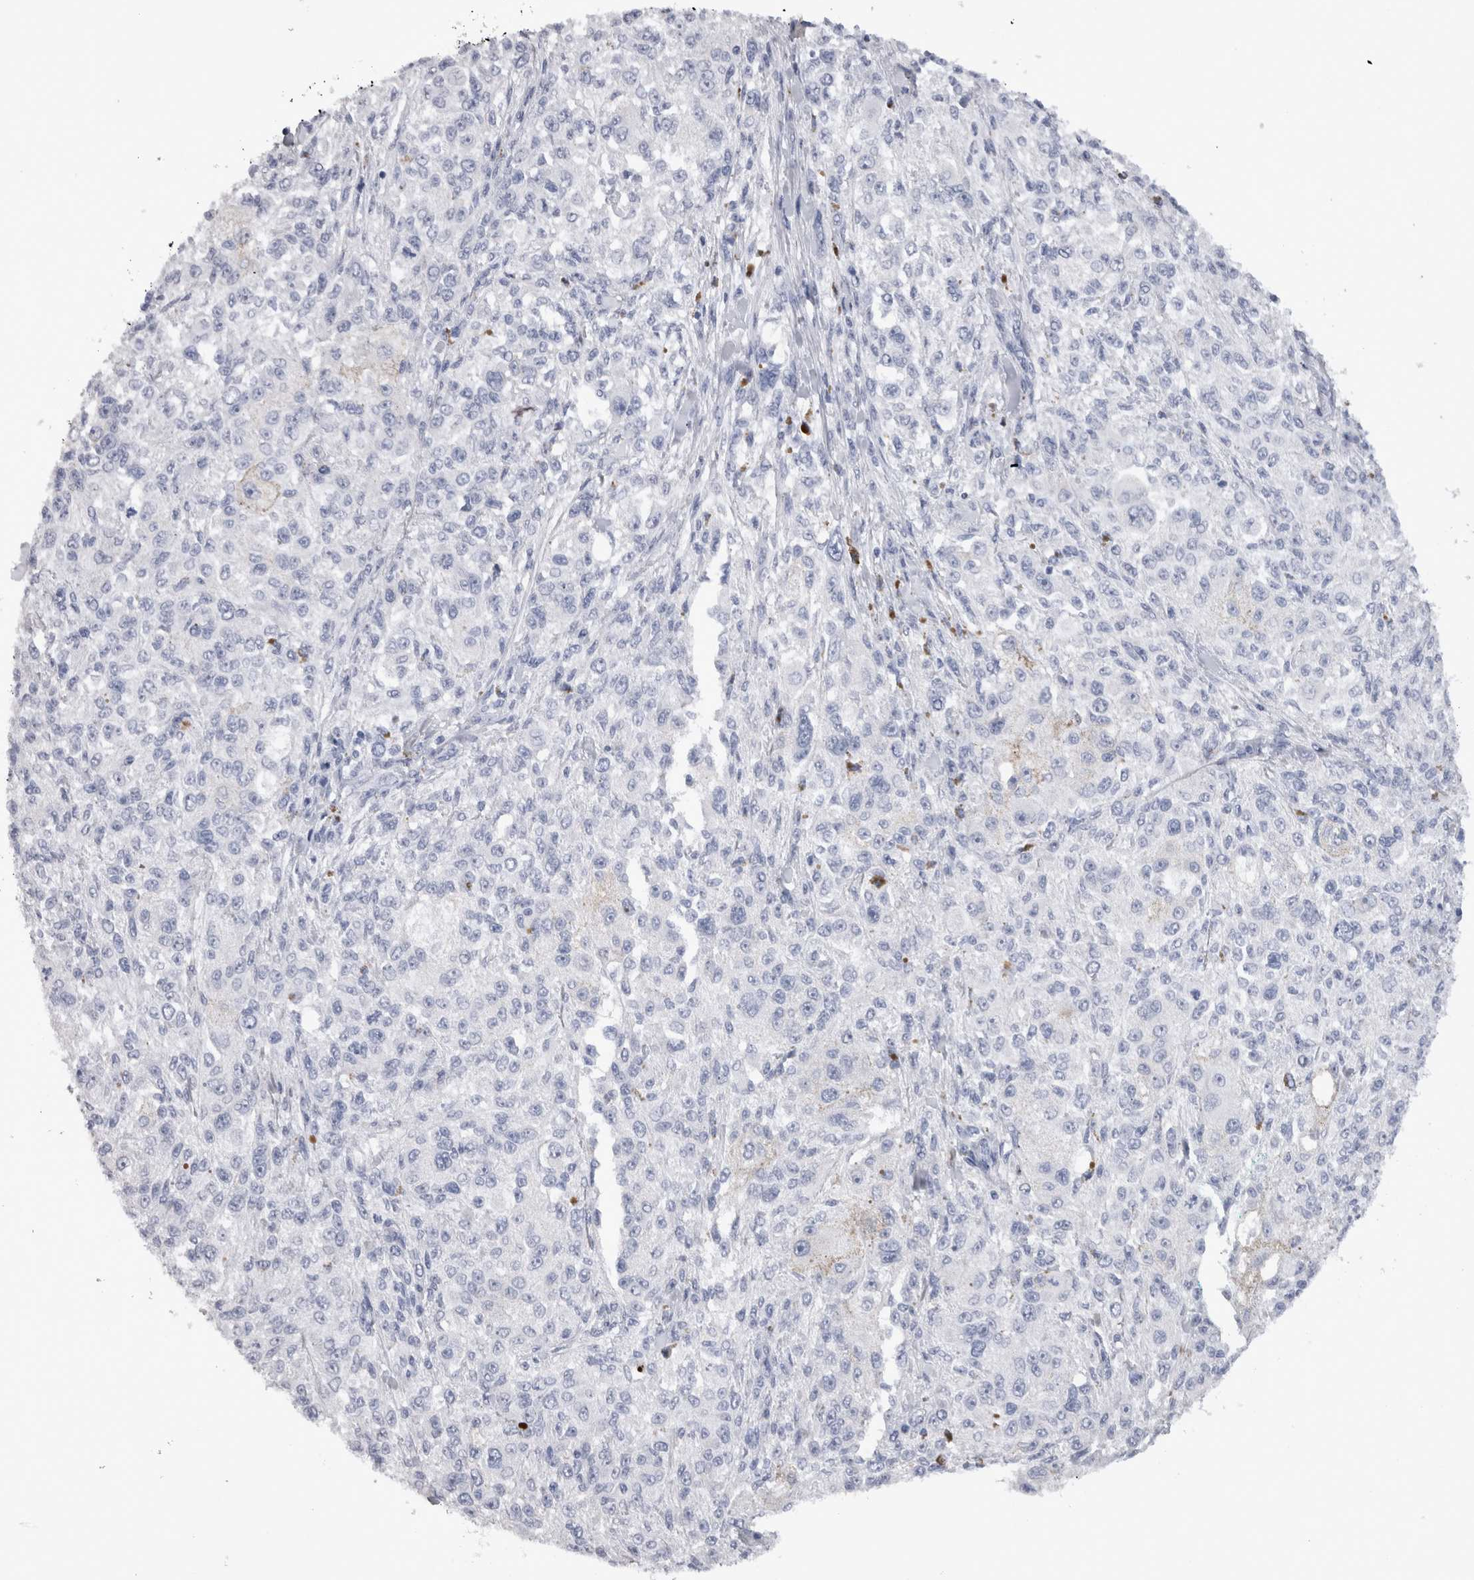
{"staining": {"intensity": "negative", "quantity": "none", "location": "none"}, "tissue": "melanoma", "cell_type": "Tumor cells", "image_type": "cancer", "snomed": [{"axis": "morphology", "description": "Necrosis, NOS"}, {"axis": "morphology", "description": "Malignant melanoma, NOS"}, {"axis": "topography", "description": "Skin"}], "caption": "Melanoma stained for a protein using IHC displays no staining tumor cells.", "gene": "ADAM2", "patient": {"sex": "female", "age": 87}}